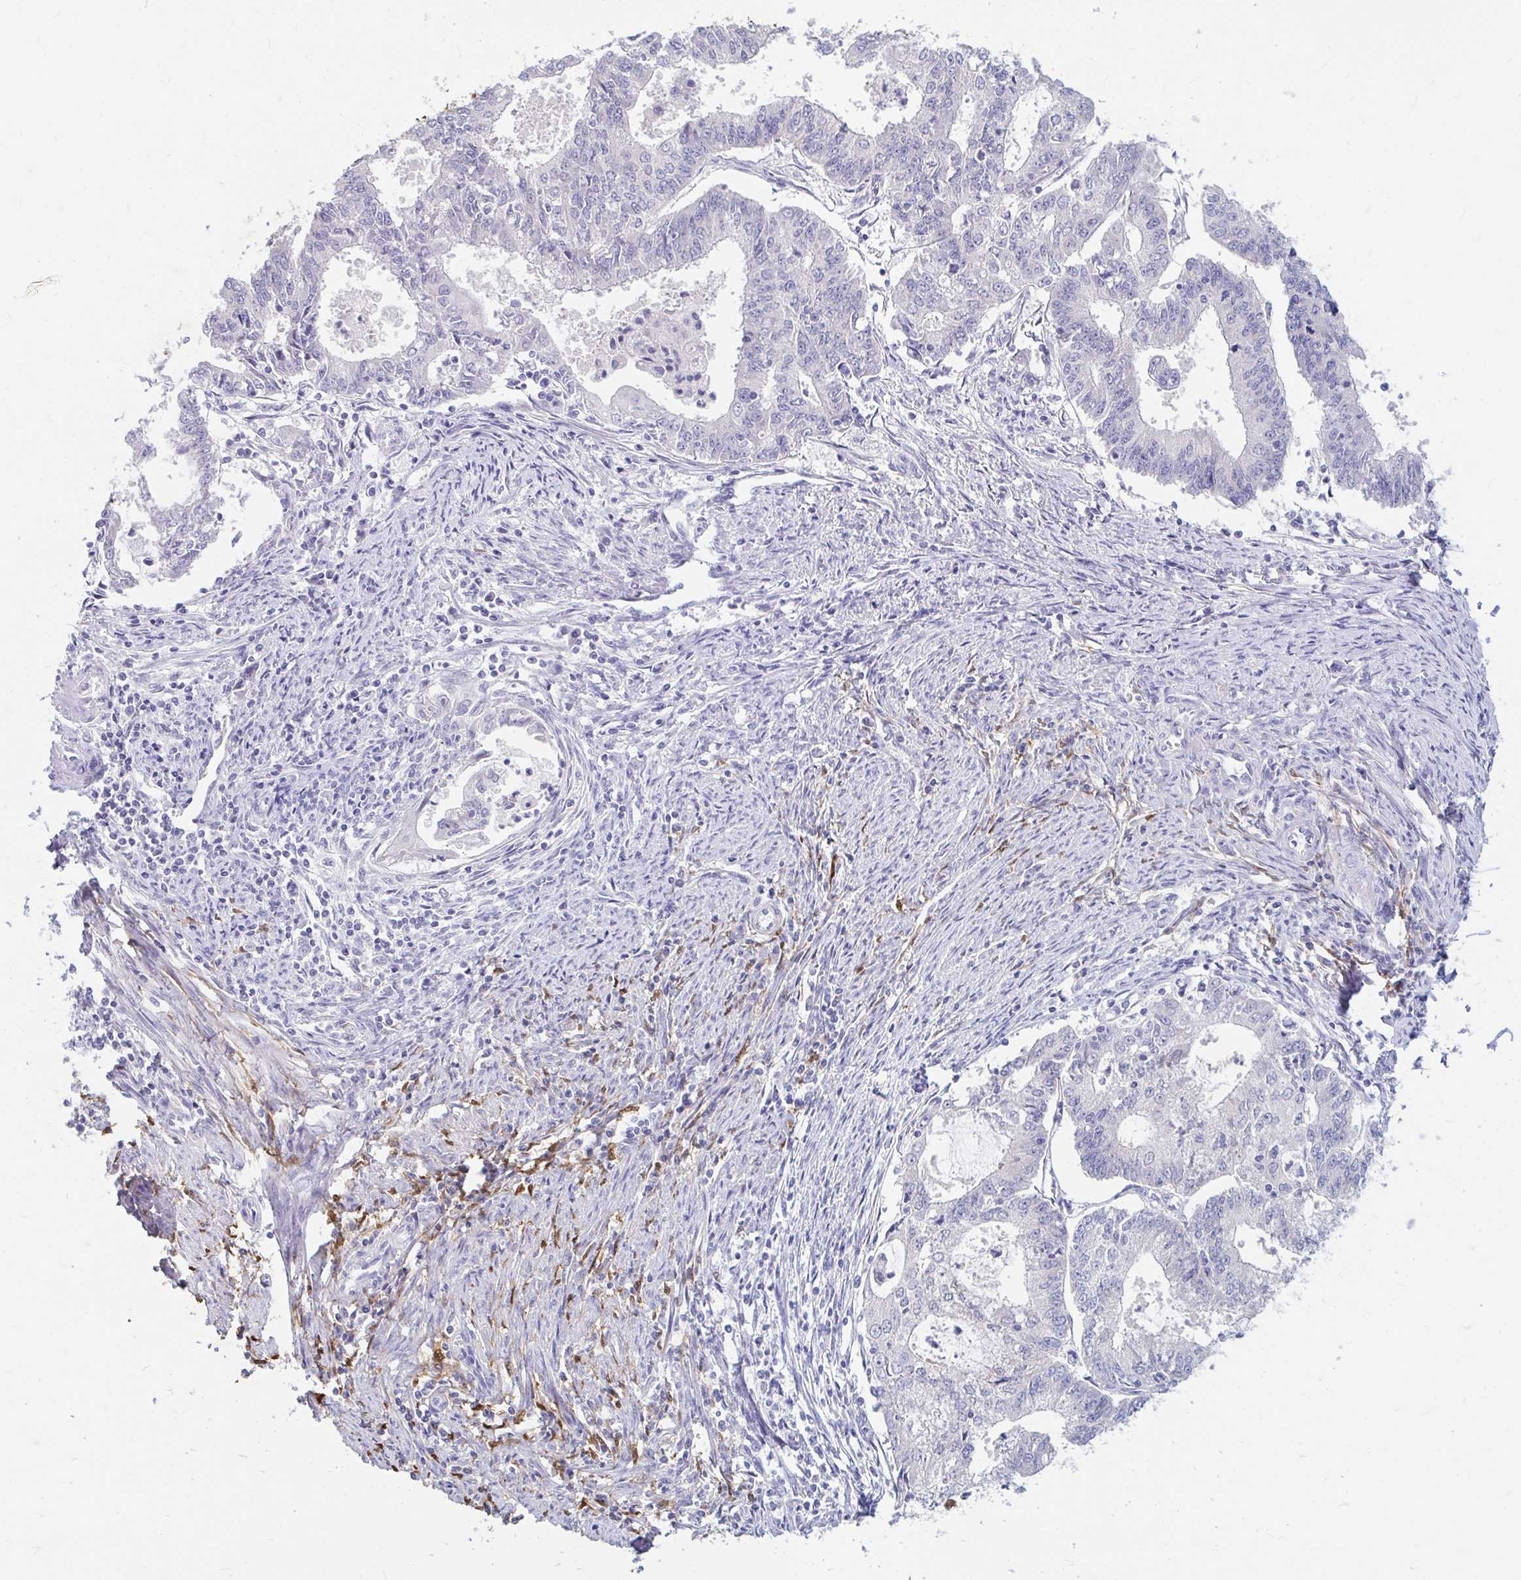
{"staining": {"intensity": "negative", "quantity": "none", "location": "none"}, "tissue": "endometrial cancer", "cell_type": "Tumor cells", "image_type": "cancer", "snomed": [{"axis": "morphology", "description": "Adenocarcinoma, NOS"}, {"axis": "topography", "description": "Endometrium"}], "caption": "IHC of adenocarcinoma (endometrial) demonstrates no staining in tumor cells. (Immunohistochemistry, brightfield microscopy, high magnification).", "gene": "ADH1A", "patient": {"sex": "female", "age": 61}}